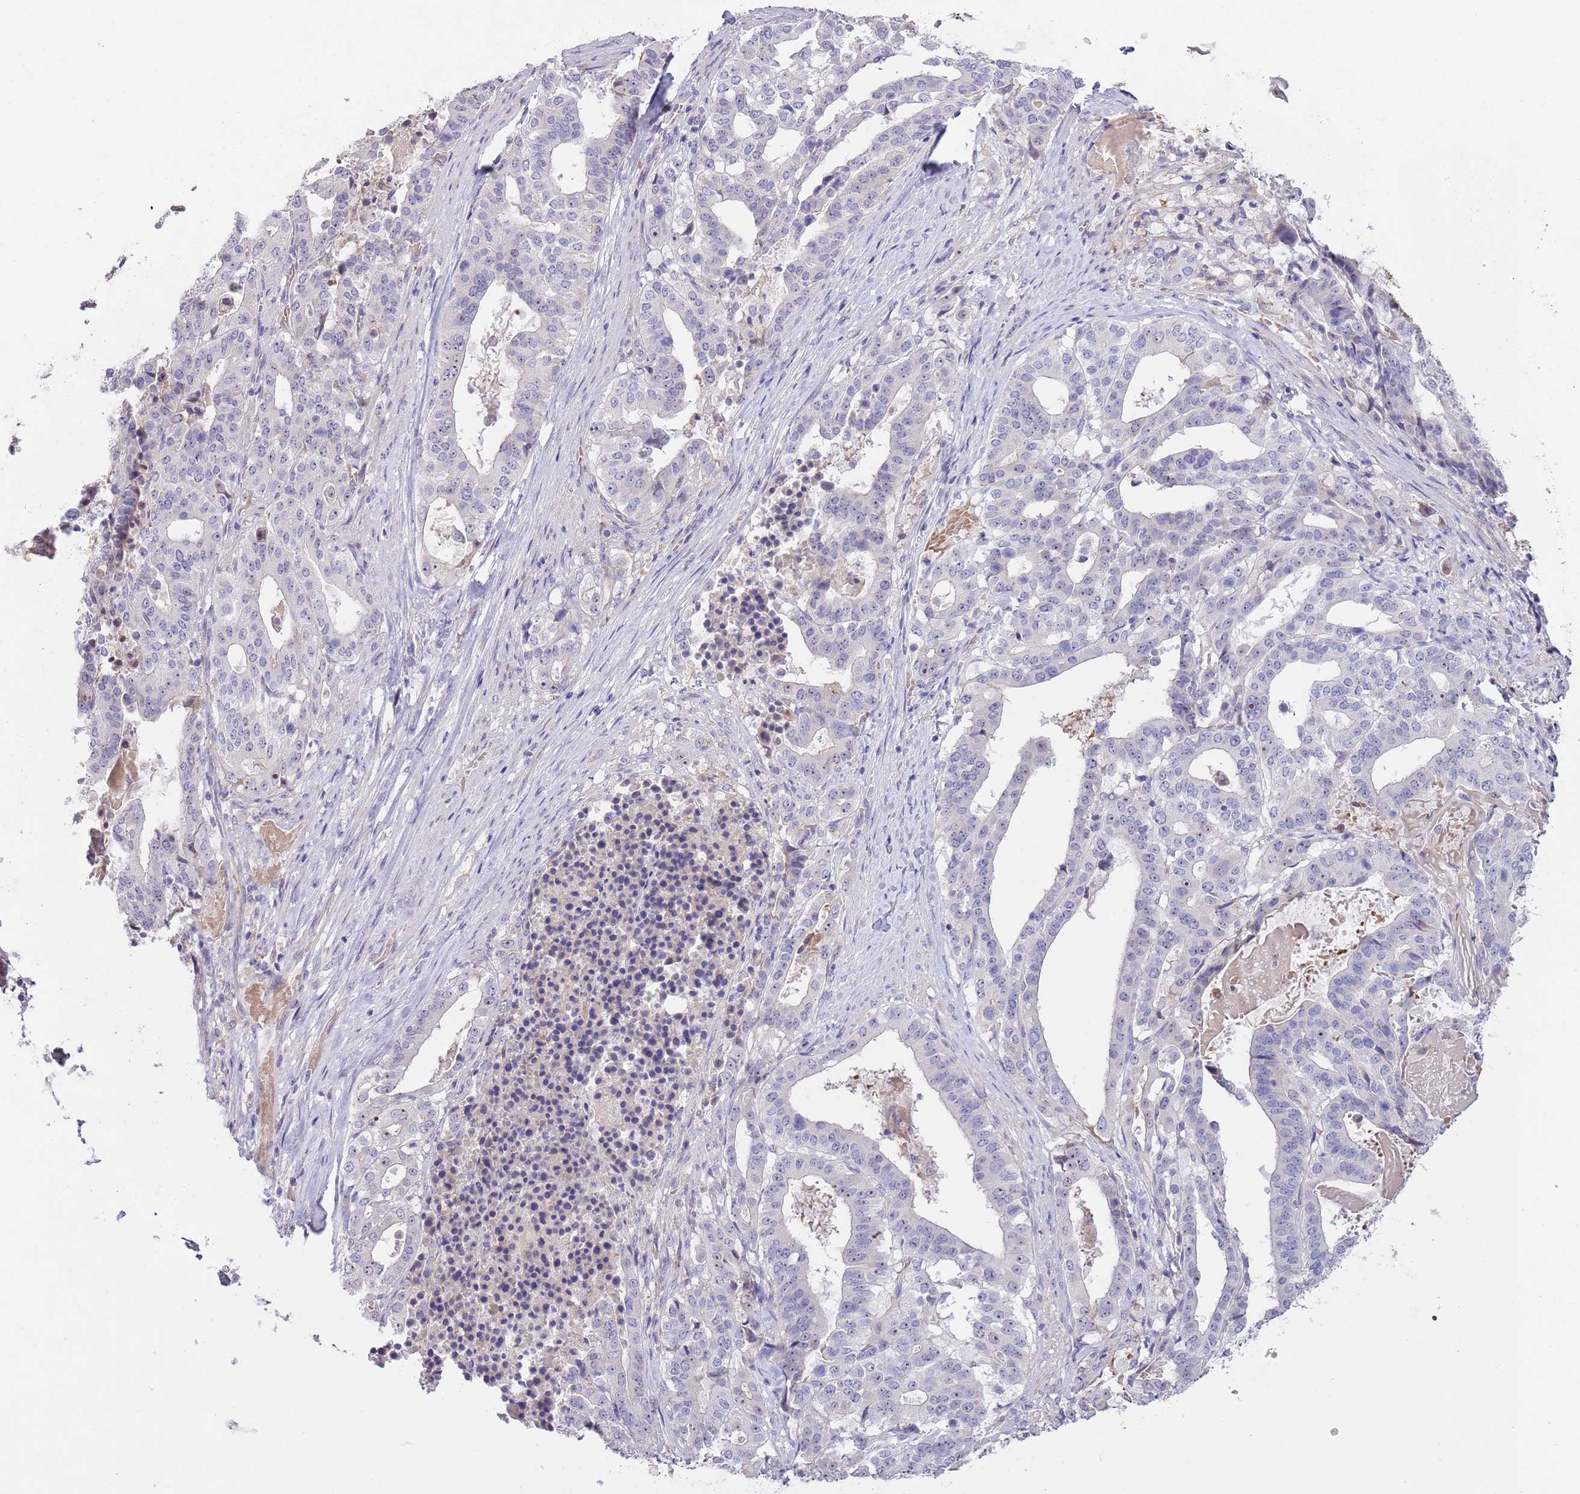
{"staining": {"intensity": "negative", "quantity": "none", "location": "none"}, "tissue": "stomach cancer", "cell_type": "Tumor cells", "image_type": "cancer", "snomed": [{"axis": "morphology", "description": "Adenocarcinoma, NOS"}, {"axis": "topography", "description": "Stomach"}], "caption": "Stomach cancer (adenocarcinoma) was stained to show a protein in brown. There is no significant expression in tumor cells.", "gene": "AP1S2", "patient": {"sex": "male", "age": 48}}